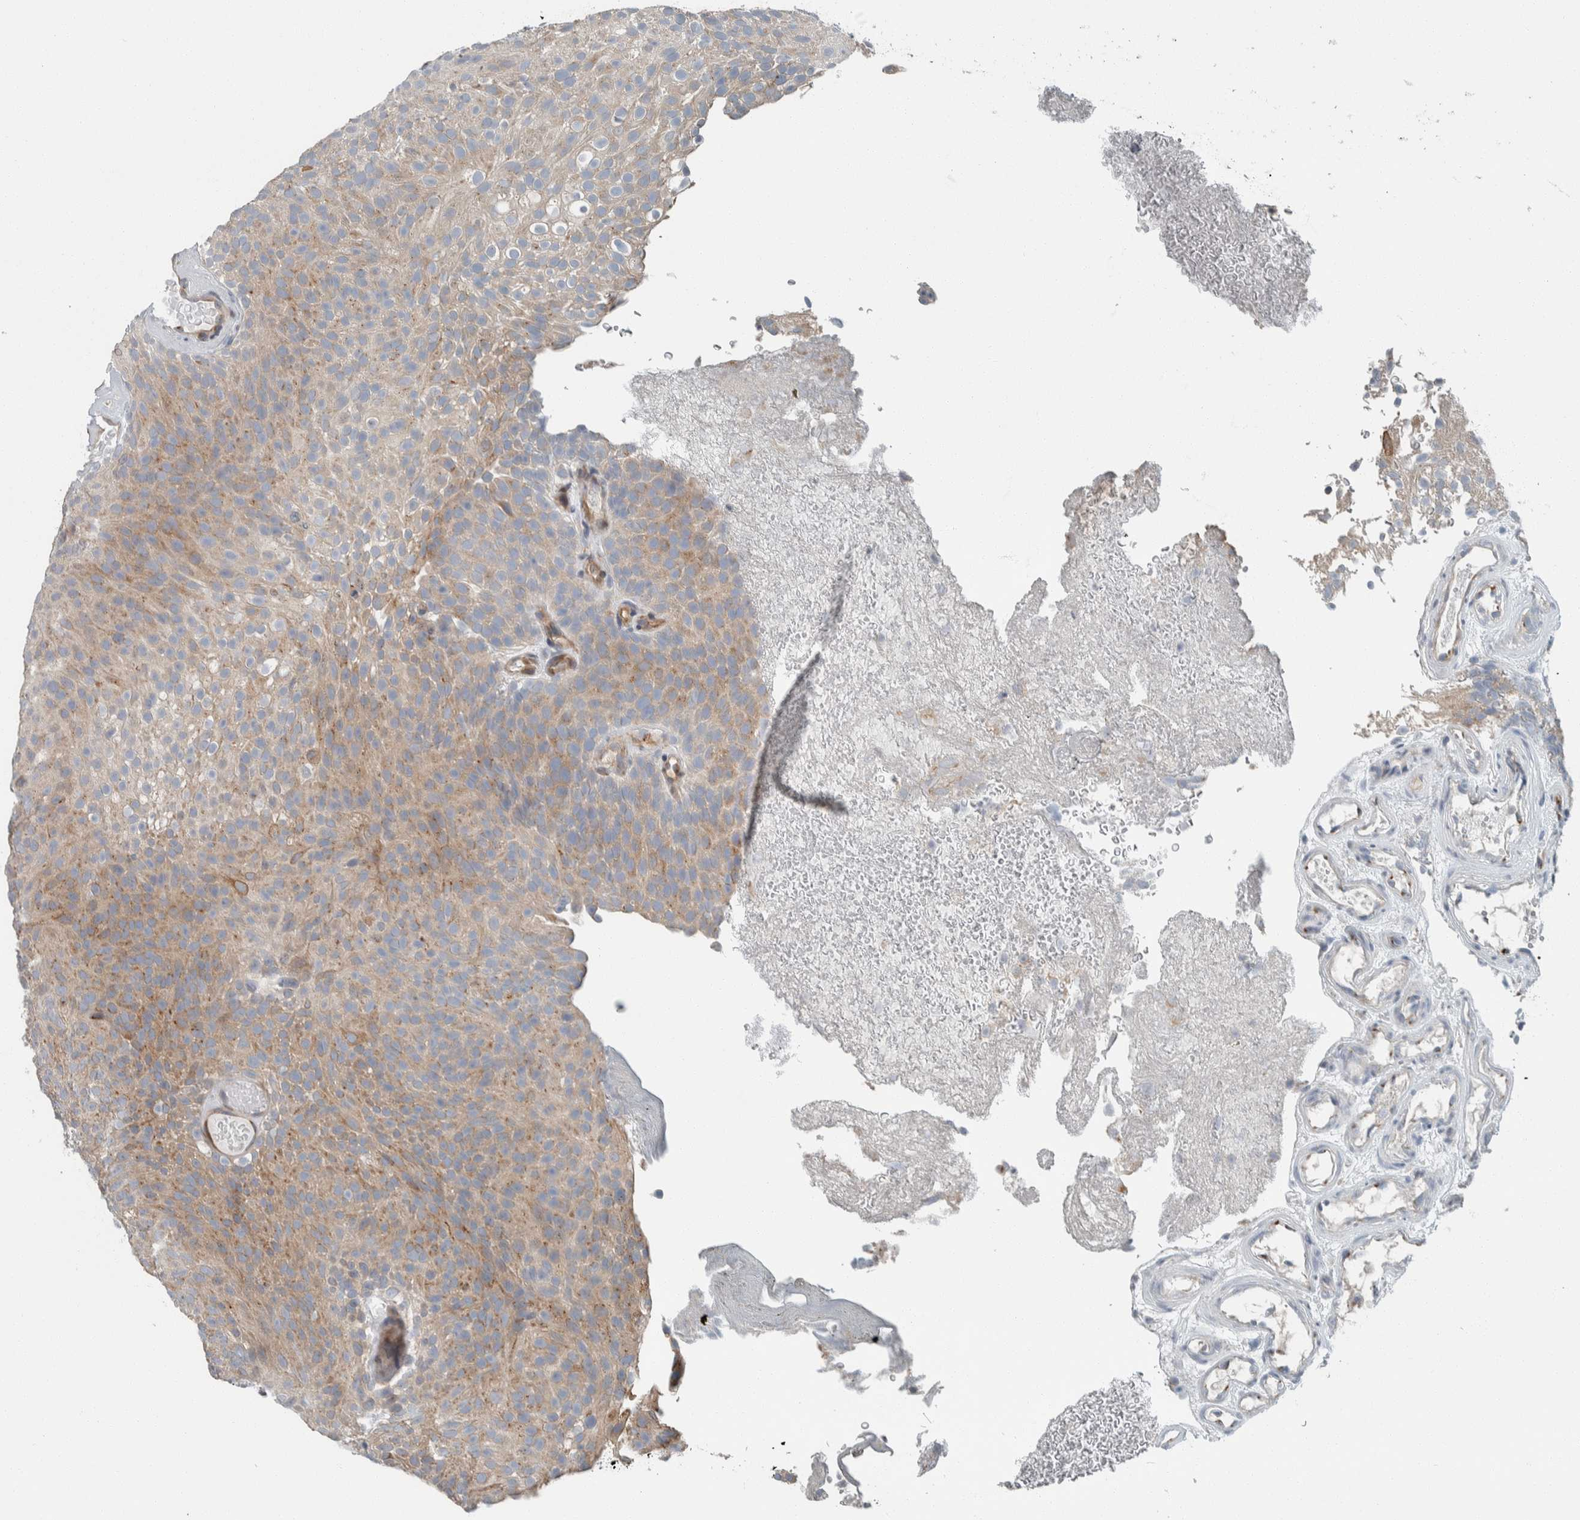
{"staining": {"intensity": "moderate", "quantity": ">75%", "location": "cytoplasmic/membranous"}, "tissue": "urothelial cancer", "cell_type": "Tumor cells", "image_type": "cancer", "snomed": [{"axis": "morphology", "description": "Urothelial carcinoma, Low grade"}, {"axis": "topography", "description": "Urinary bladder"}], "caption": "Immunohistochemistry (IHC) of low-grade urothelial carcinoma exhibits medium levels of moderate cytoplasmic/membranous expression in approximately >75% of tumor cells. Ihc stains the protein of interest in brown and the nuclei are stained blue.", "gene": "USP25", "patient": {"sex": "male", "age": 78}}